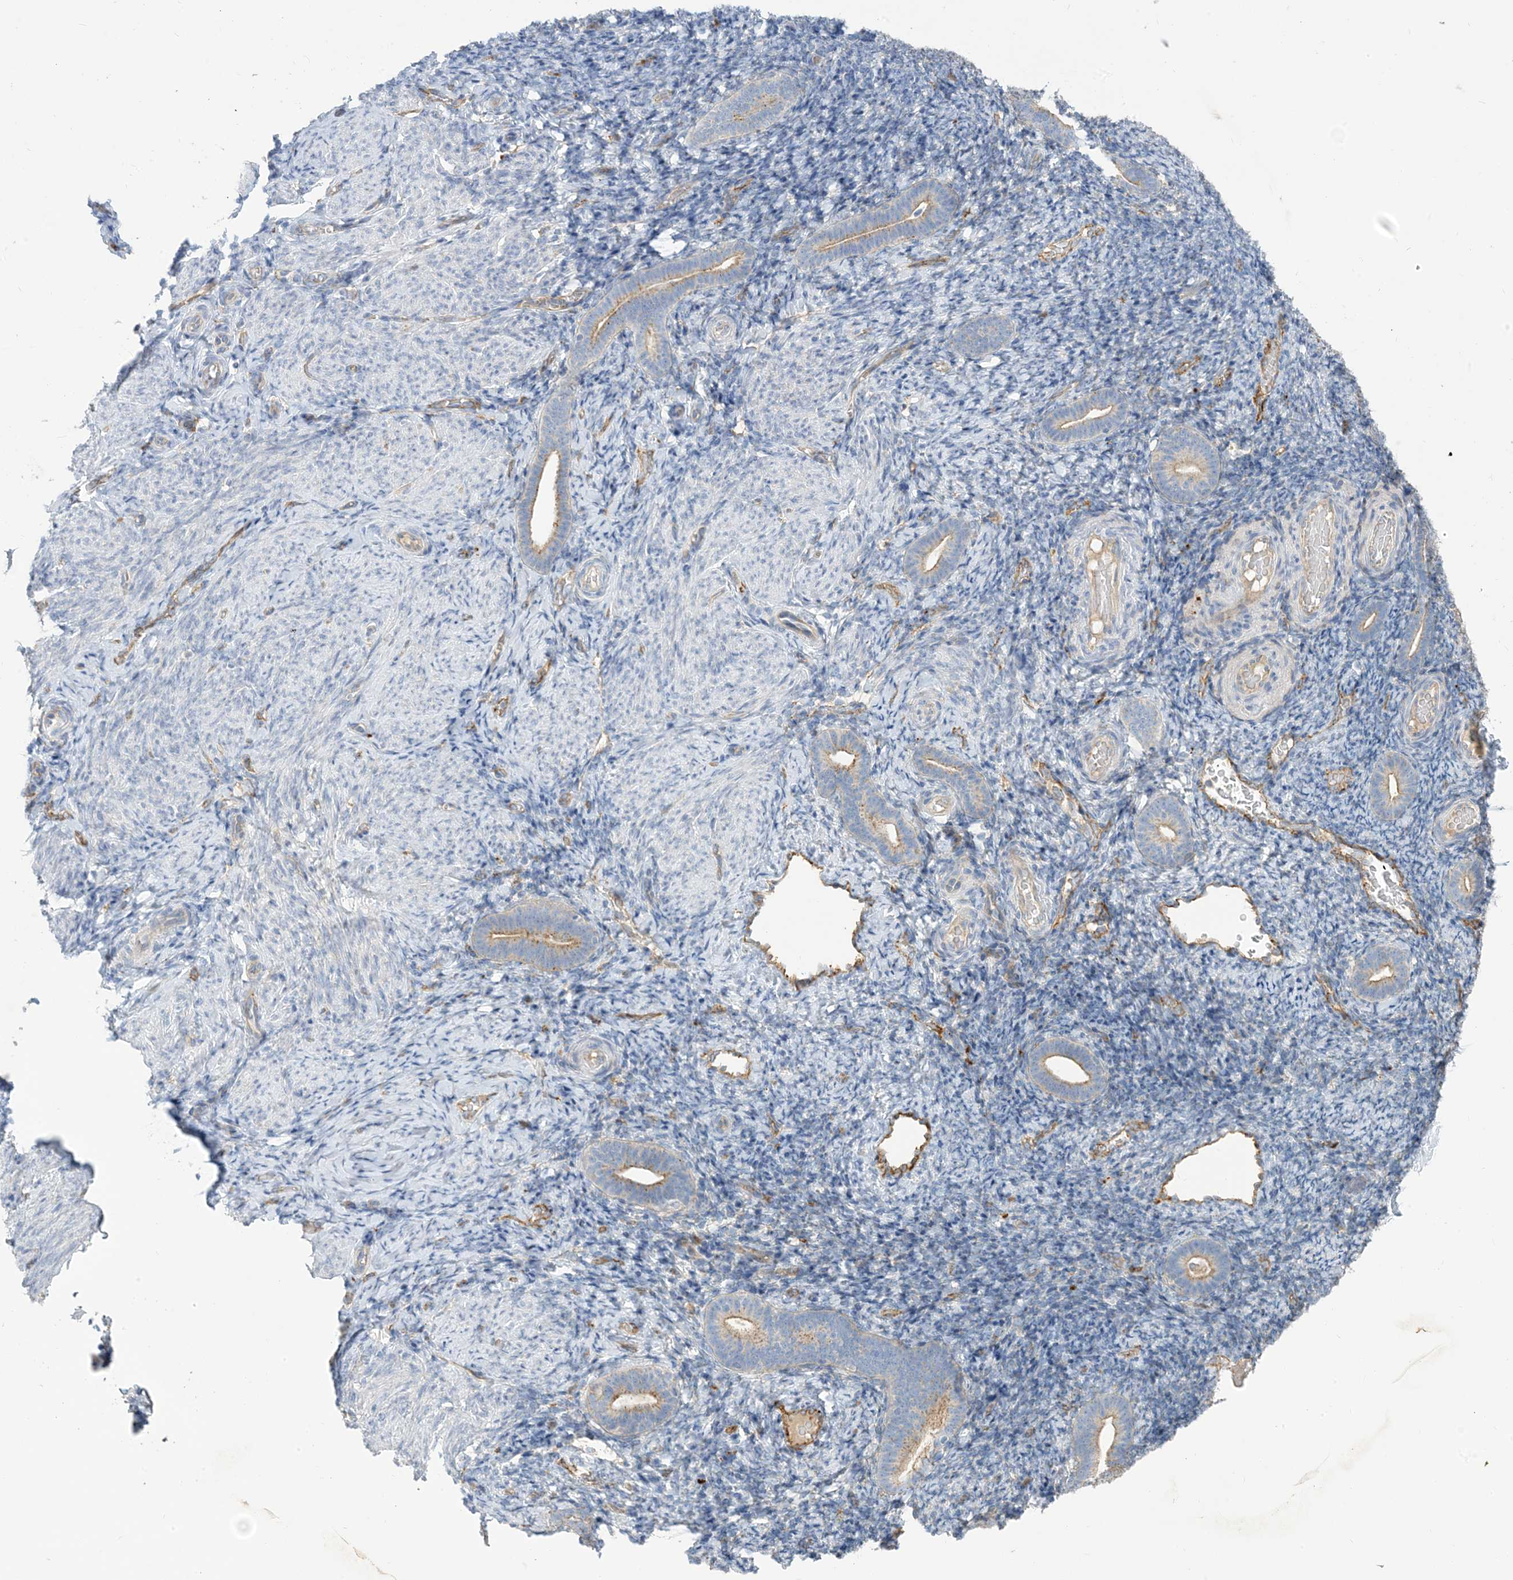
{"staining": {"intensity": "negative", "quantity": "none", "location": "none"}, "tissue": "endometrium", "cell_type": "Cells in endometrial stroma", "image_type": "normal", "snomed": [{"axis": "morphology", "description": "Normal tissue, NOS"}, {"axis": "topography", "description": "Endometrium"}], "caption": "High power microscopy image of an immunohistochemistry micrograph of benign endometrium, revealing no significant expression in cells in endometrial stroma.", "gene": "PEAR1", "patient": {"sex": "female", "age": 51}}